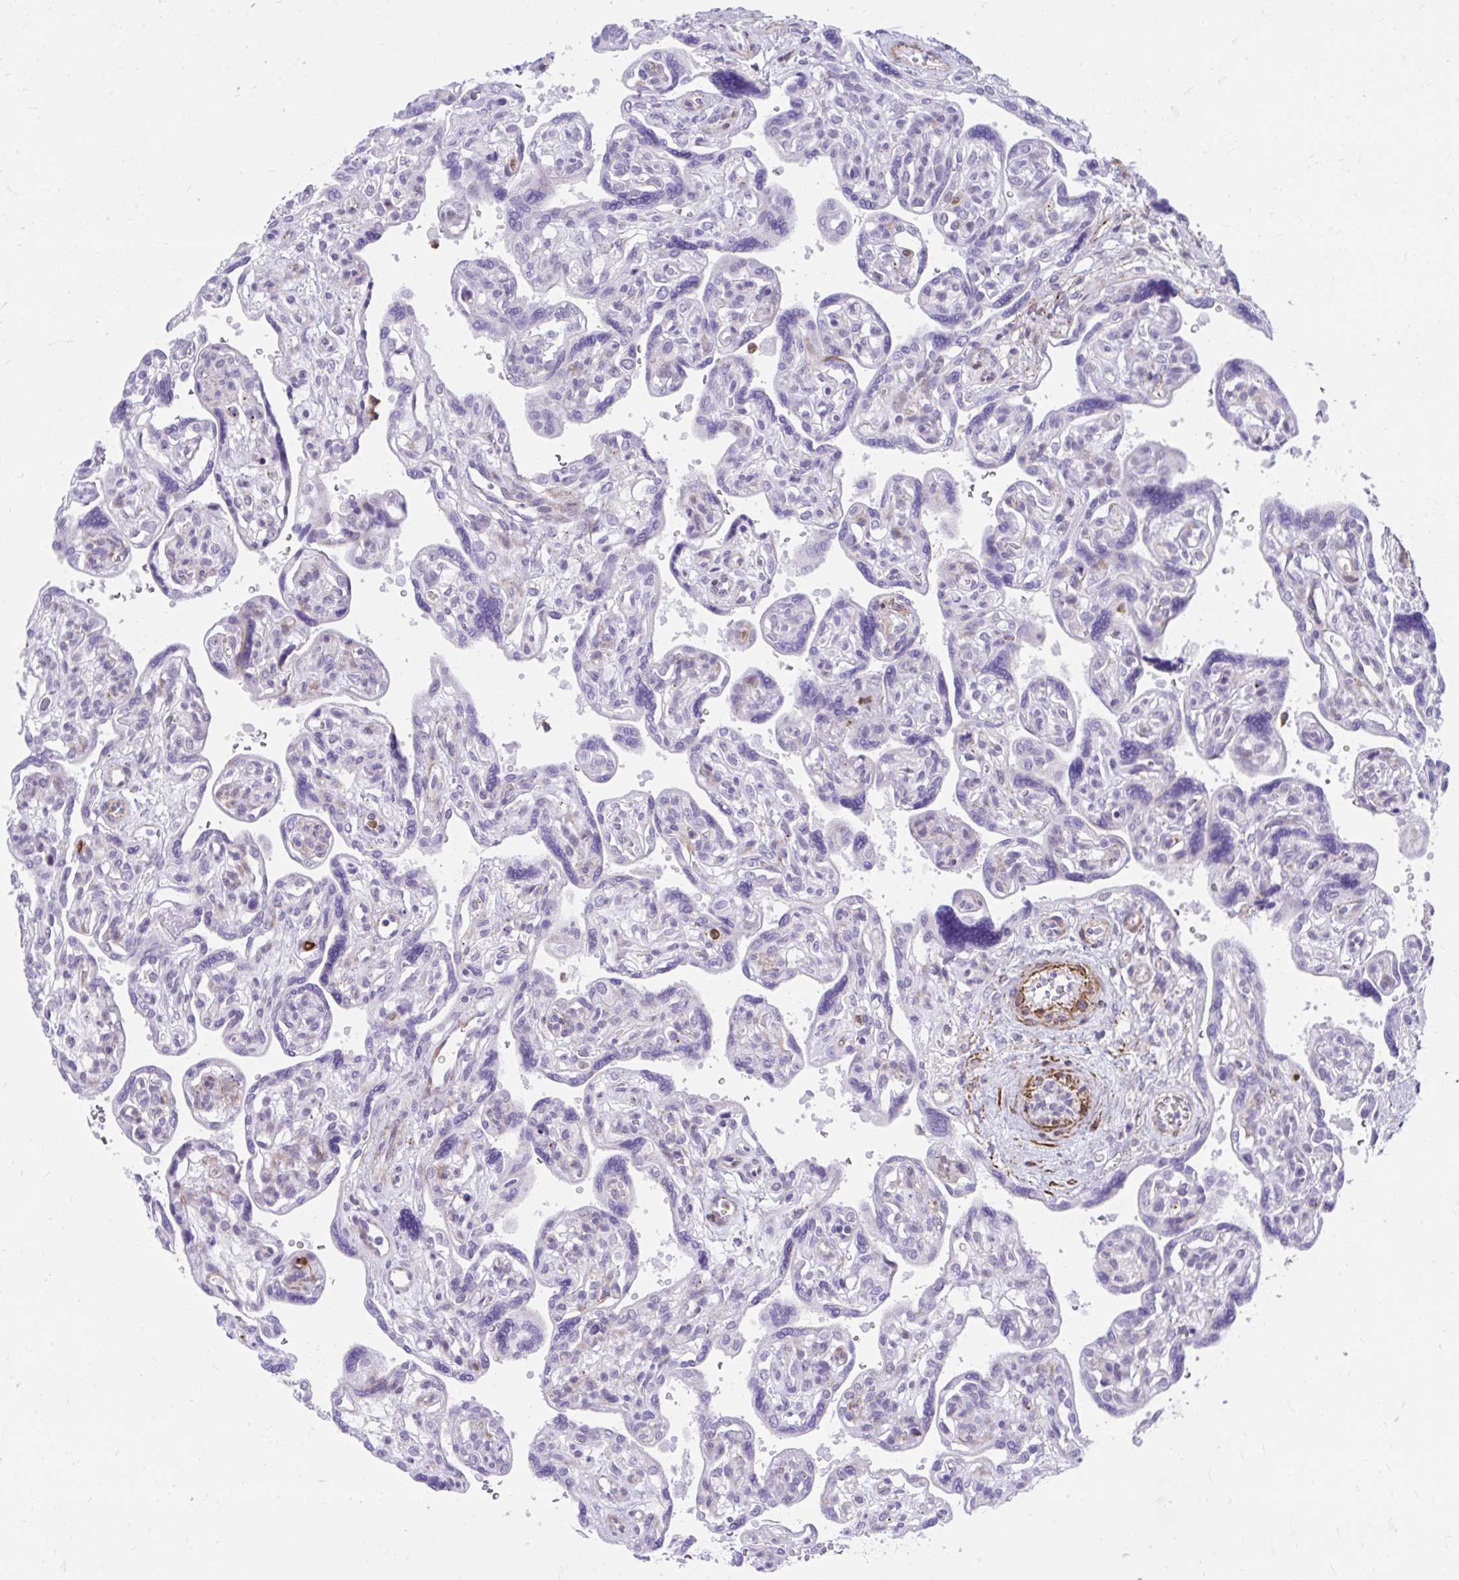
{"staining": {"intensity": "negative", "quantity": "none", "location": "none"}, "tissue": "placenta", "cell_type": "Decidual cells", "image_type": "normal", "snomed": [{"axis": "morphology", "description": "Normal tissue, NOS"}, {"axis": "topography", "description": "Placenta"}], "caption": "DAB immunohistochemical staining of benign human placenta displays no significant staining in decidual cells. (Immunohistochemistry (ihc), brightfield microscopy, high magnification).", "gene": "CSTB", "patient": {"sex": "female", "age": 39}}